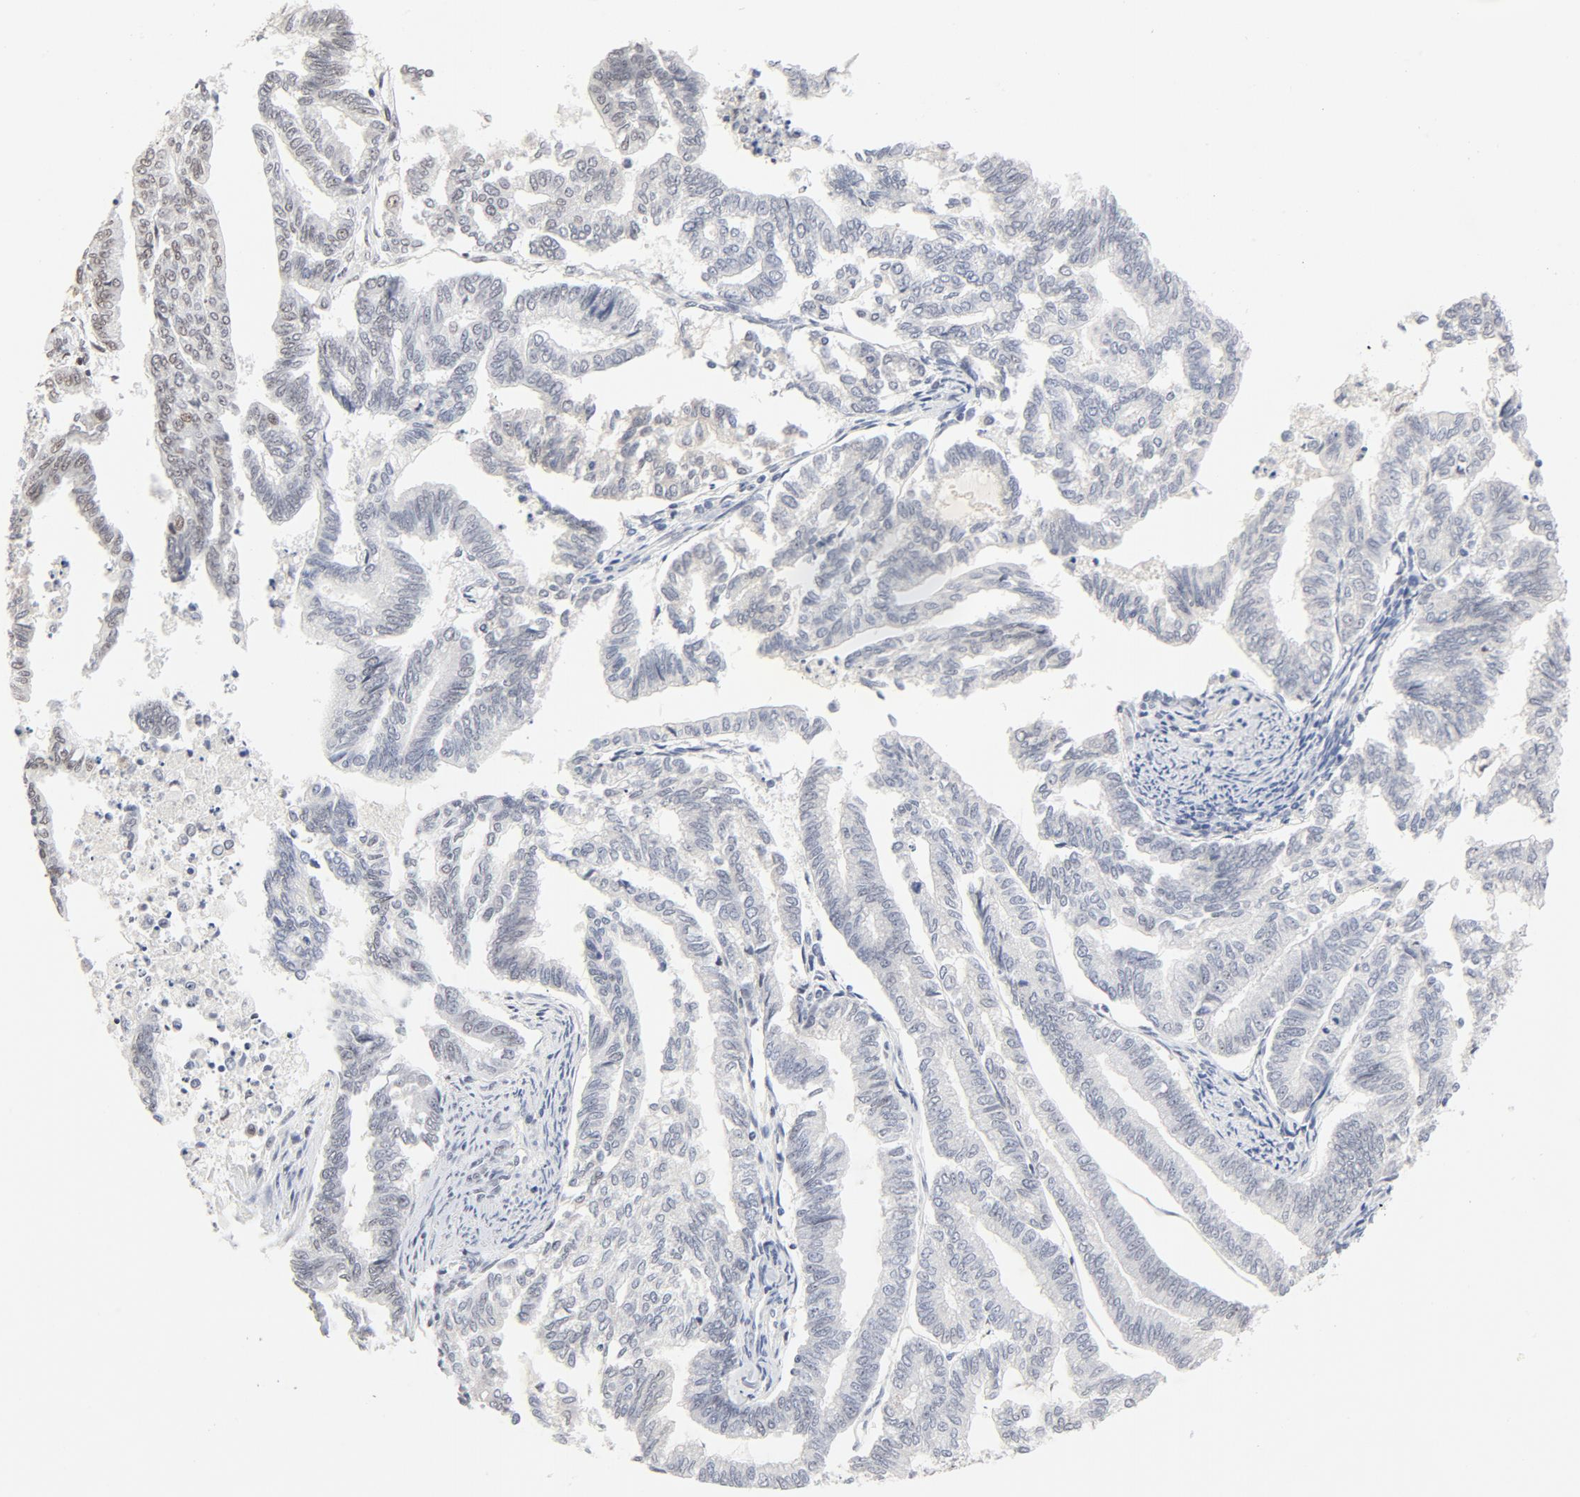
{"staining": {"intensity": "negative", "quantity": "none", "location": "none"}, "tissue": "endometrial cancer", "cell_type": "Tumor cells", "image_type": "cancer", "snomed": [{"axis": "morphology", "description": "Adenocarcinoma, NOS"}, {"axis": "topography", "description": "Endometrium"}], "caption": "This is an immunohistochemistry micrograph of endometrial adenocarcinoma. There is no staining in tumor cells.", "gene": "GTF2H1", "patient": {"sex": "female", "age": 79}}